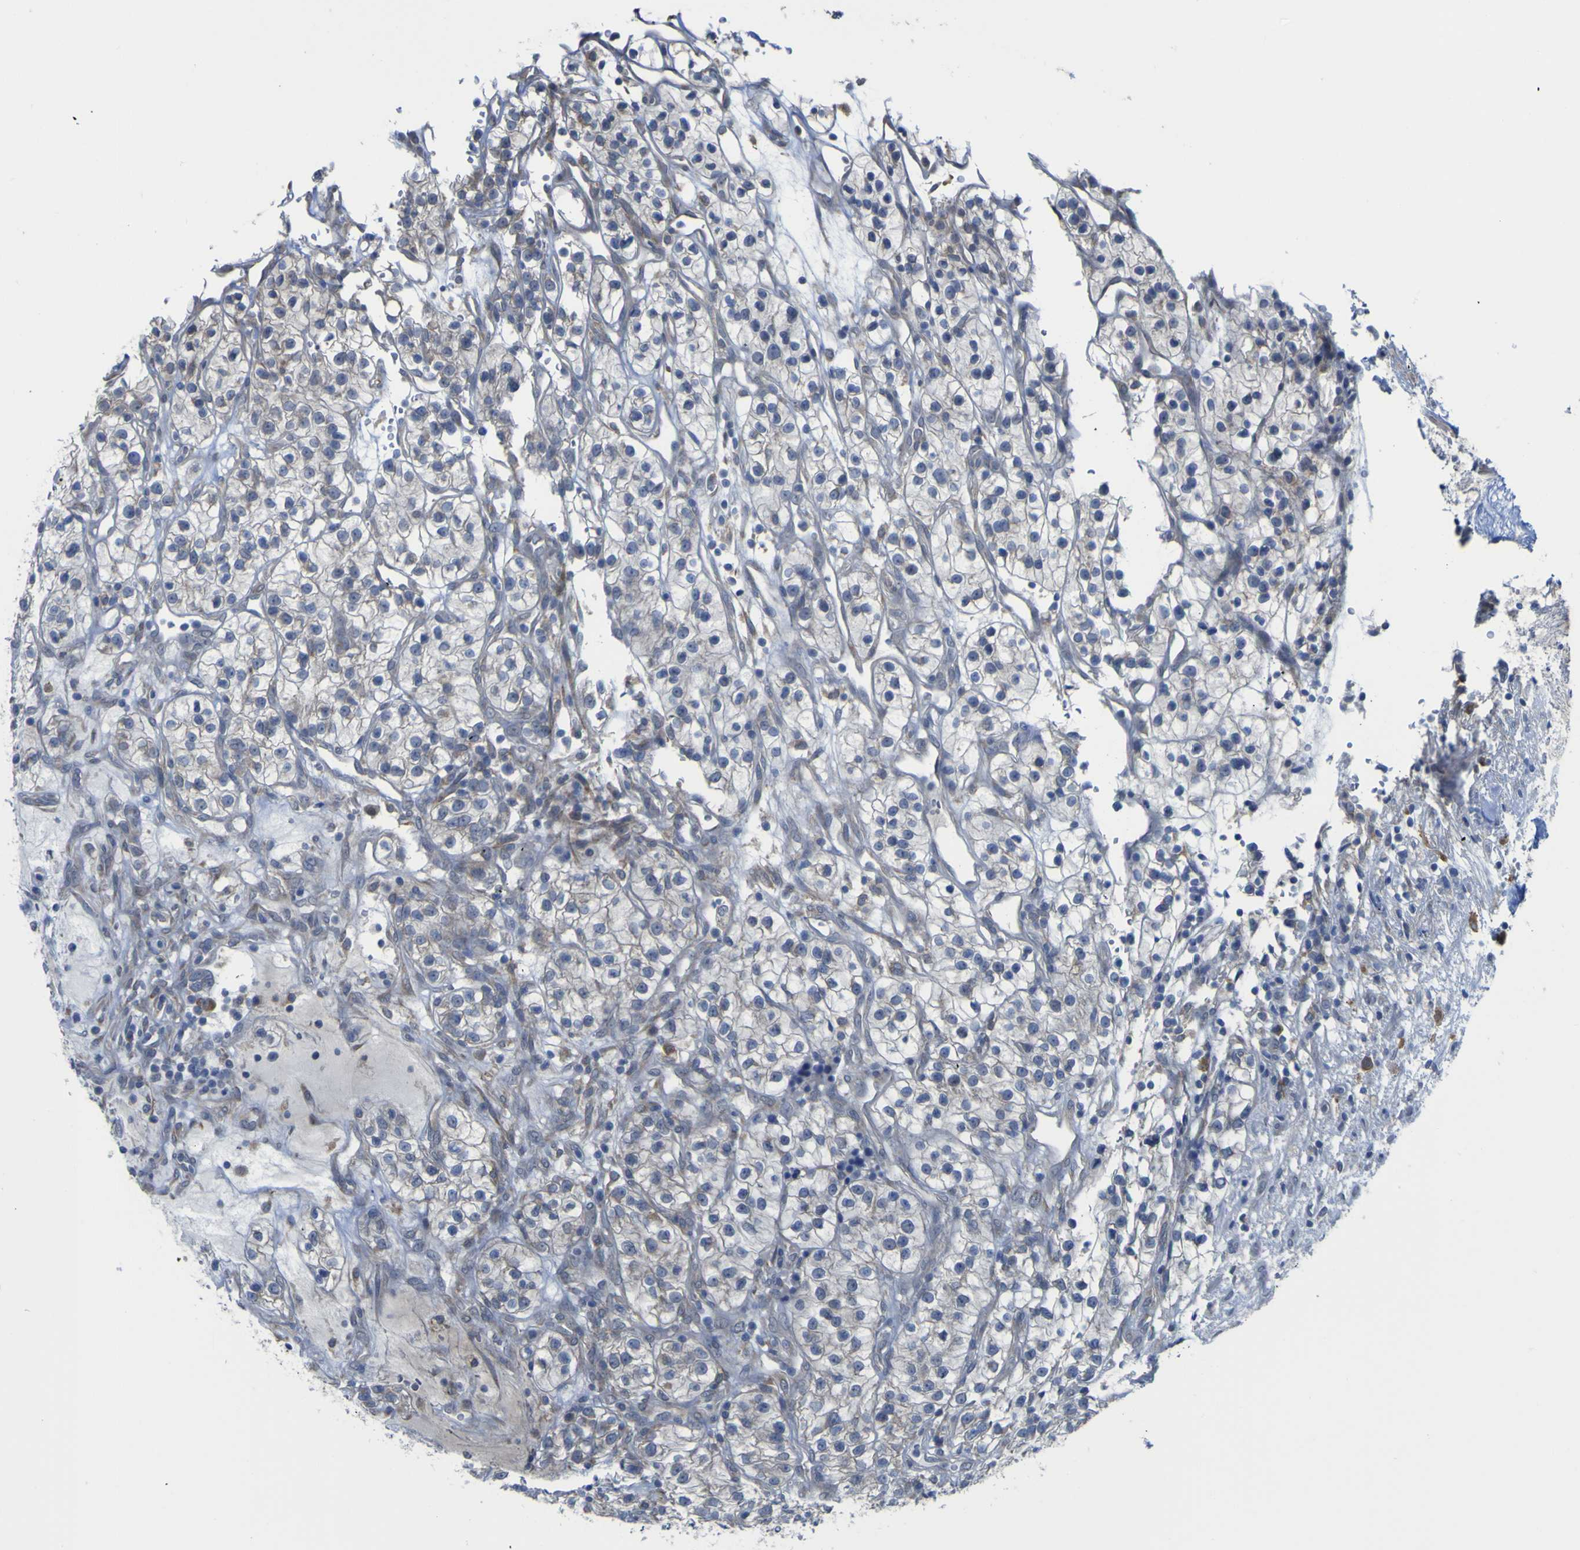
{"staining": {"intensity": "negative", "quantity": "none", "location": "none"}, "tissue": "renal cancer", "cell_type": "Tumor cells", "image_type": "cancer", "snomed": [{"axis": "morphology", "description": "Adenocarcinoma, NOS"}, {"axis": "topography", "description": "Kidney"}], "caption": "This is a image of immunohistochemistry (IHC) staining of renal adenocarcinoma, which shows no staining in tumor cells. (Brightfield microscopy of DAB (3,3'-diaminobenzidine) IHC at high magnification).", "gene": "TNFRSF11A", "patient": {"sex": "female", "age": 57}}